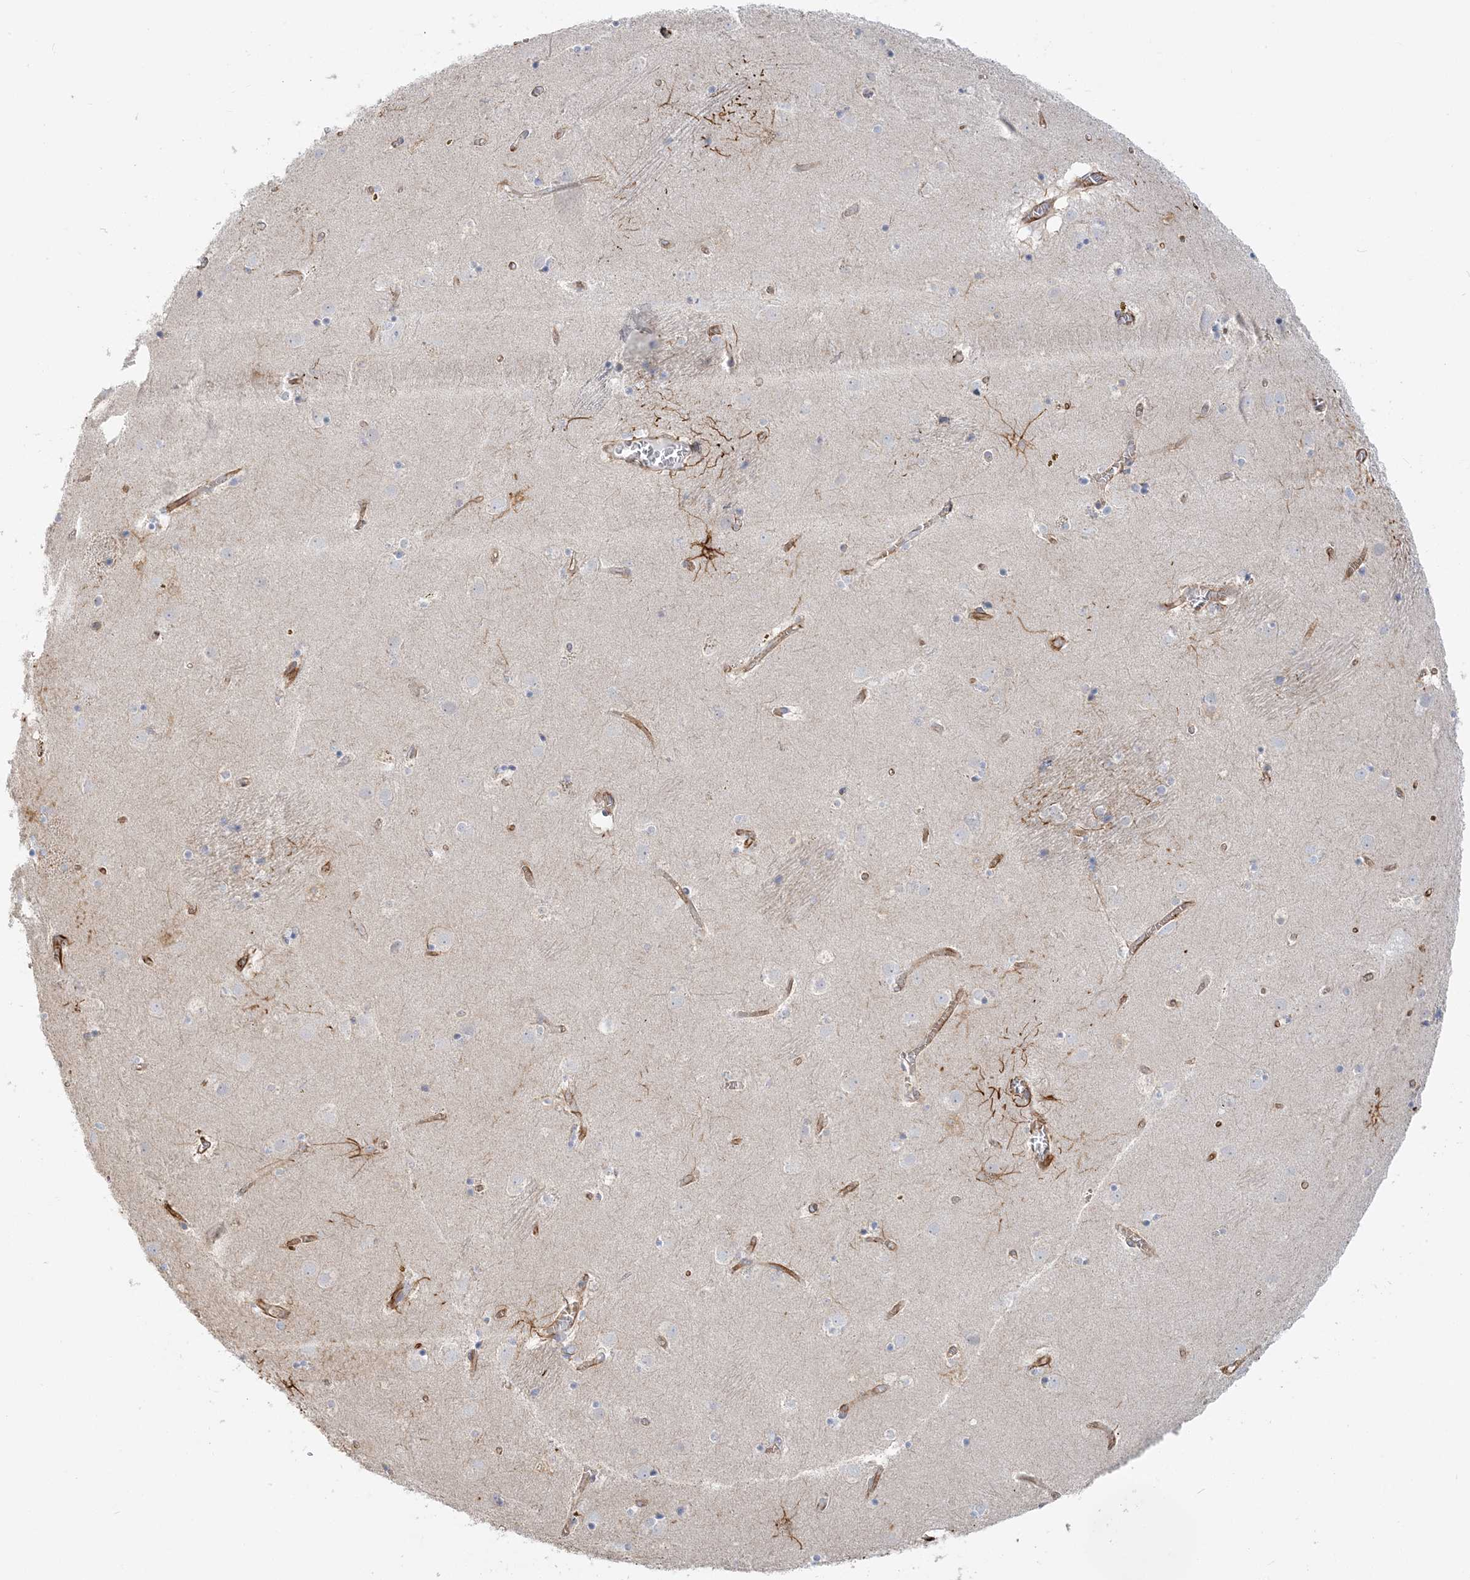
{"staining": {"intensity": "moderate", "quantity": "<25%", "location": "cytoplasmic/membranous"}, "tissue": "caudate", "cell_type": "Glial cells", "image_type": "normal", "snomed": [{"axis": "morphology", "description": "Normal tissue, NOS"}, {"axis": "topography", "description": "Lateral ventricle wall"}], "caption": "Caudate stained with IHC displays moderate cytoplasmic/membranous positivity in about <25% of glial cells.", "gene": "SCLT1", "patient": {"sex": "male", "age": 70}}